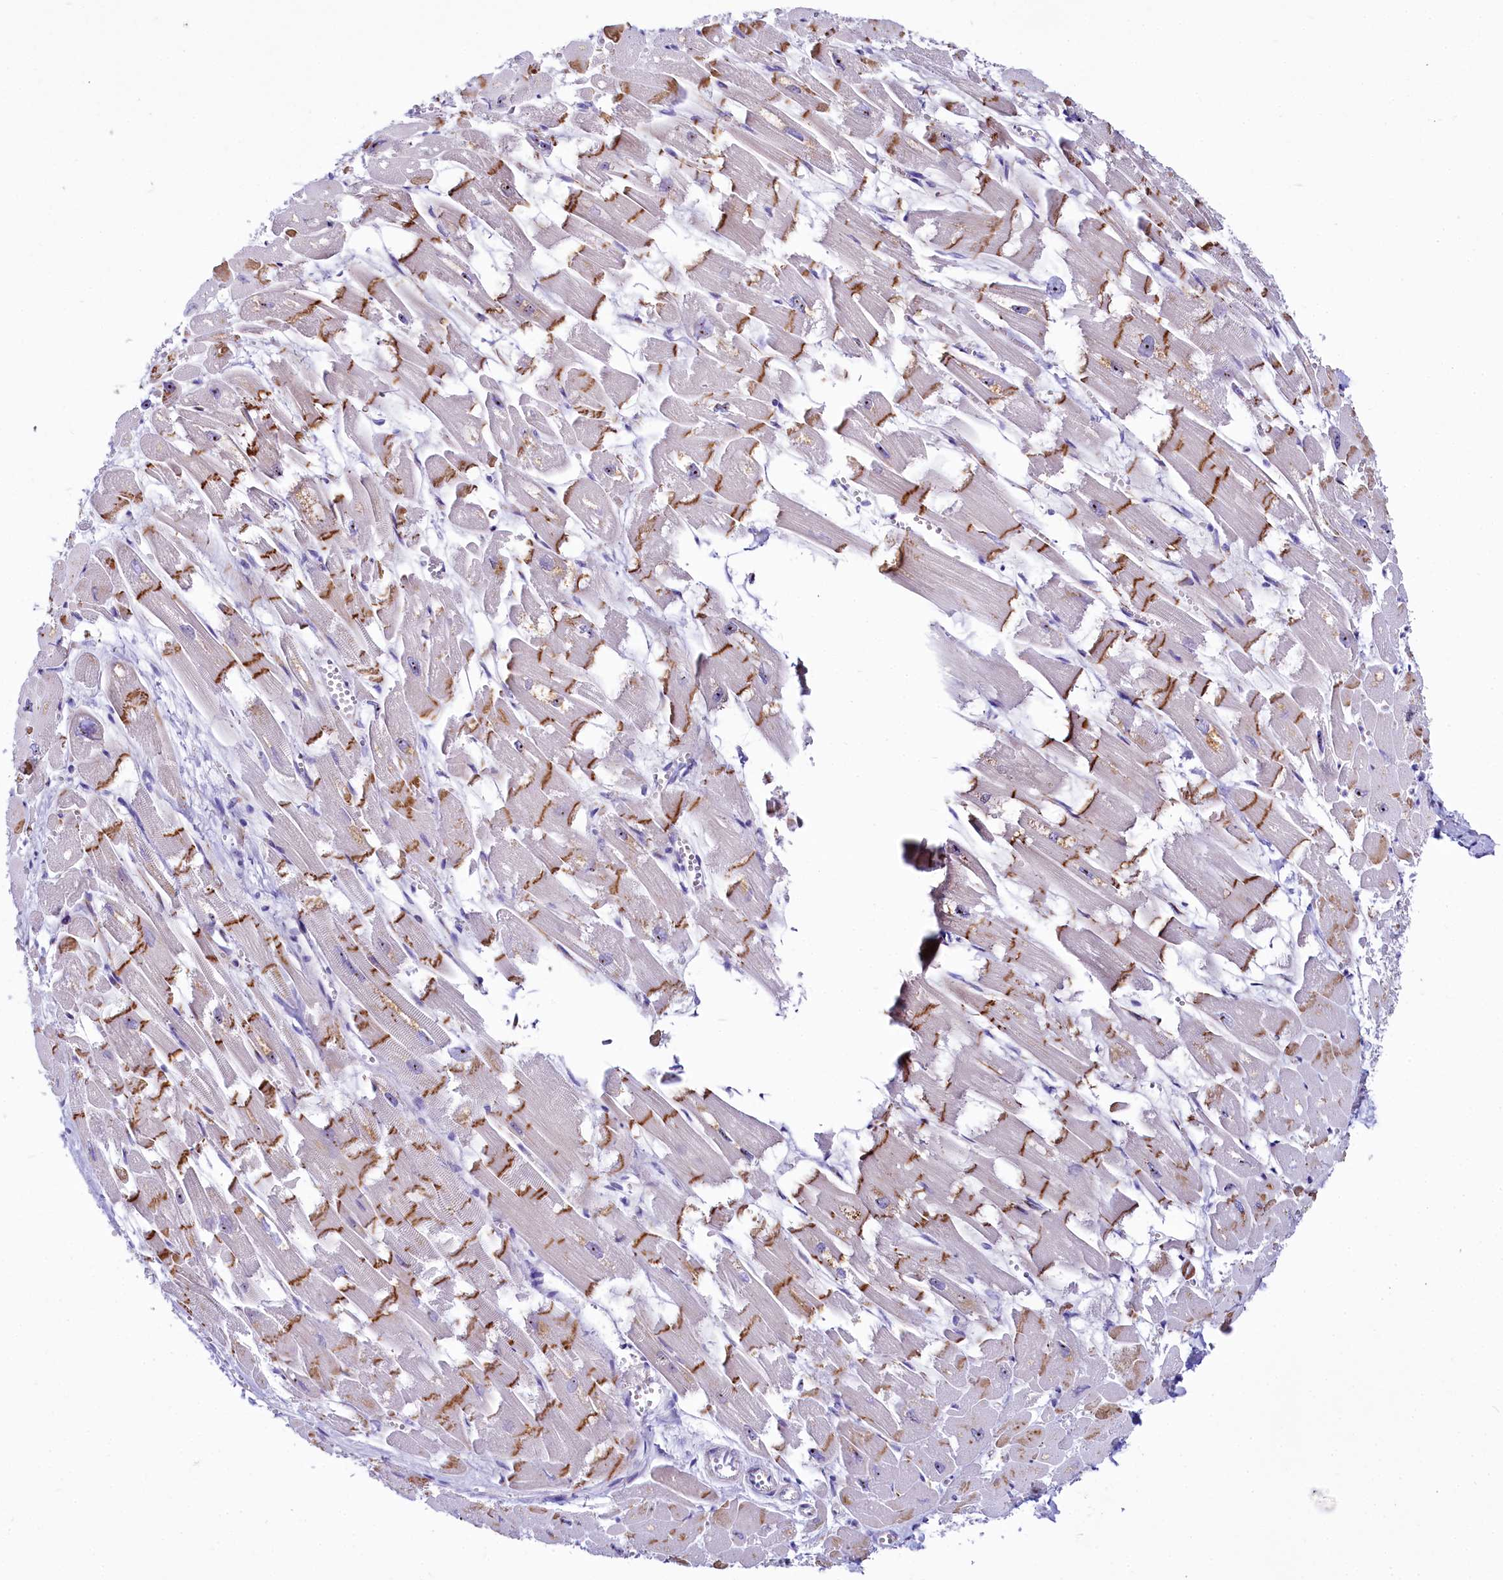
{"staining": {"intensity": "moderate", "quantity": ">75%", "location": "cytoplasmic/membranous"}, "tissue": "heart muscle", "cell_type": "Cardiomyocytes", "image_type": "normal", "snomed": [{"axis": "morphology", "description": "Normal tissue, NOS"}, {"axis": "topography", "description": "Heart"}], "caption": "Human heart muscle stained for a protein (brown) reveals moderate cytoplasmic/membranous positive expression in approximately >75% of cardiomyocytes.", "gene": "SH3TC2", "patient": {"sex": "male", "age": 54}}